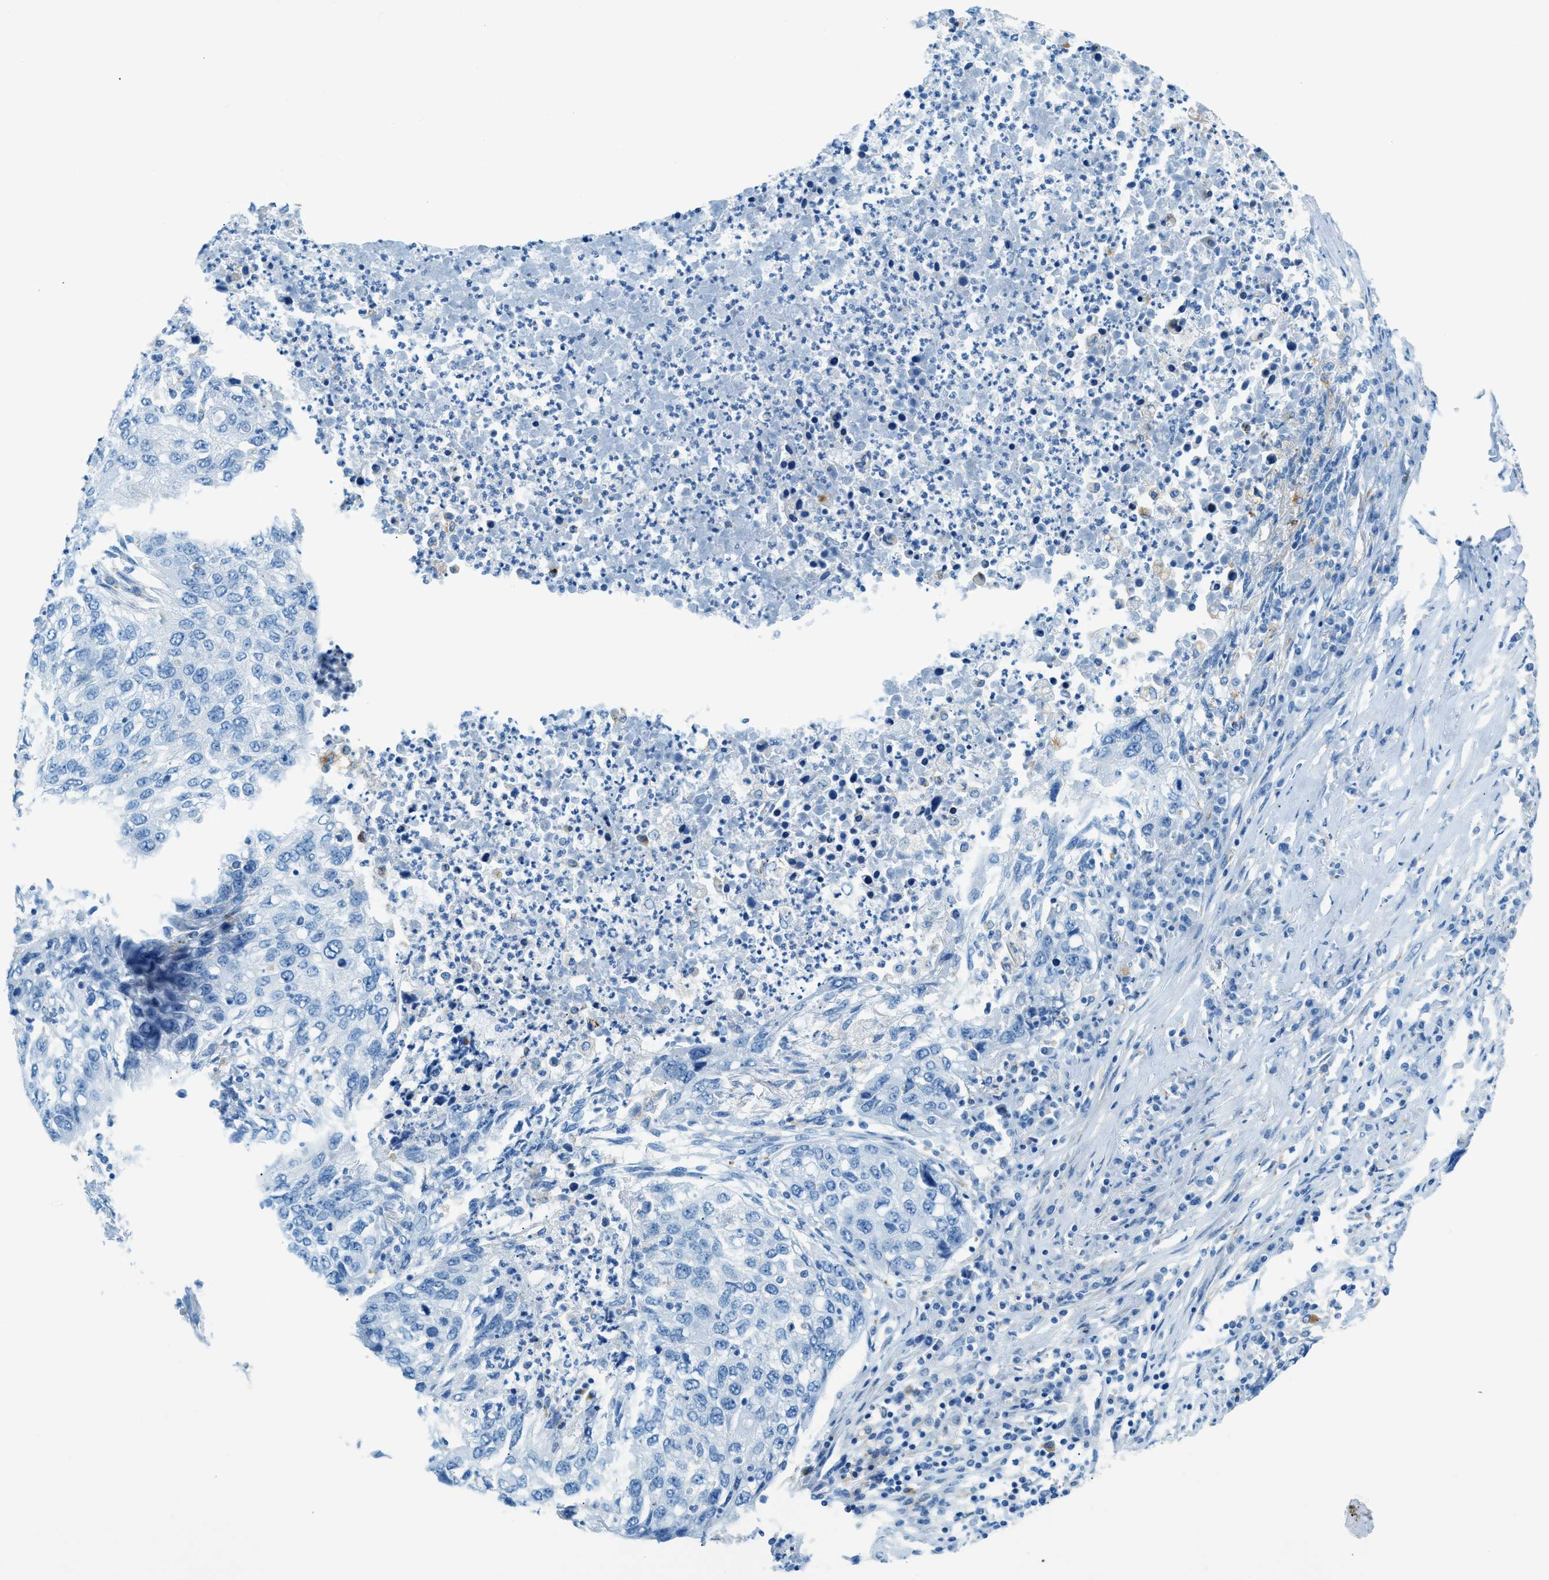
{"staining": {"intensity": "negative", "quantity": "none", "location": "none"}, "tissue": "lung cancer", "cell_type": "Tumor cells", "image_type": "cancer", "snomed": [{"axis": "morphology", "description": "Squamous cell carcinoma, NOS"}, {"axis": "topography", "description": "Lung"}], "caption": "Tumor cells are negative for brown protein staining in squamous cell carcinoma (lung).", "gene": "C21orf62", "patient": {"sex": "female", "age": 63}}